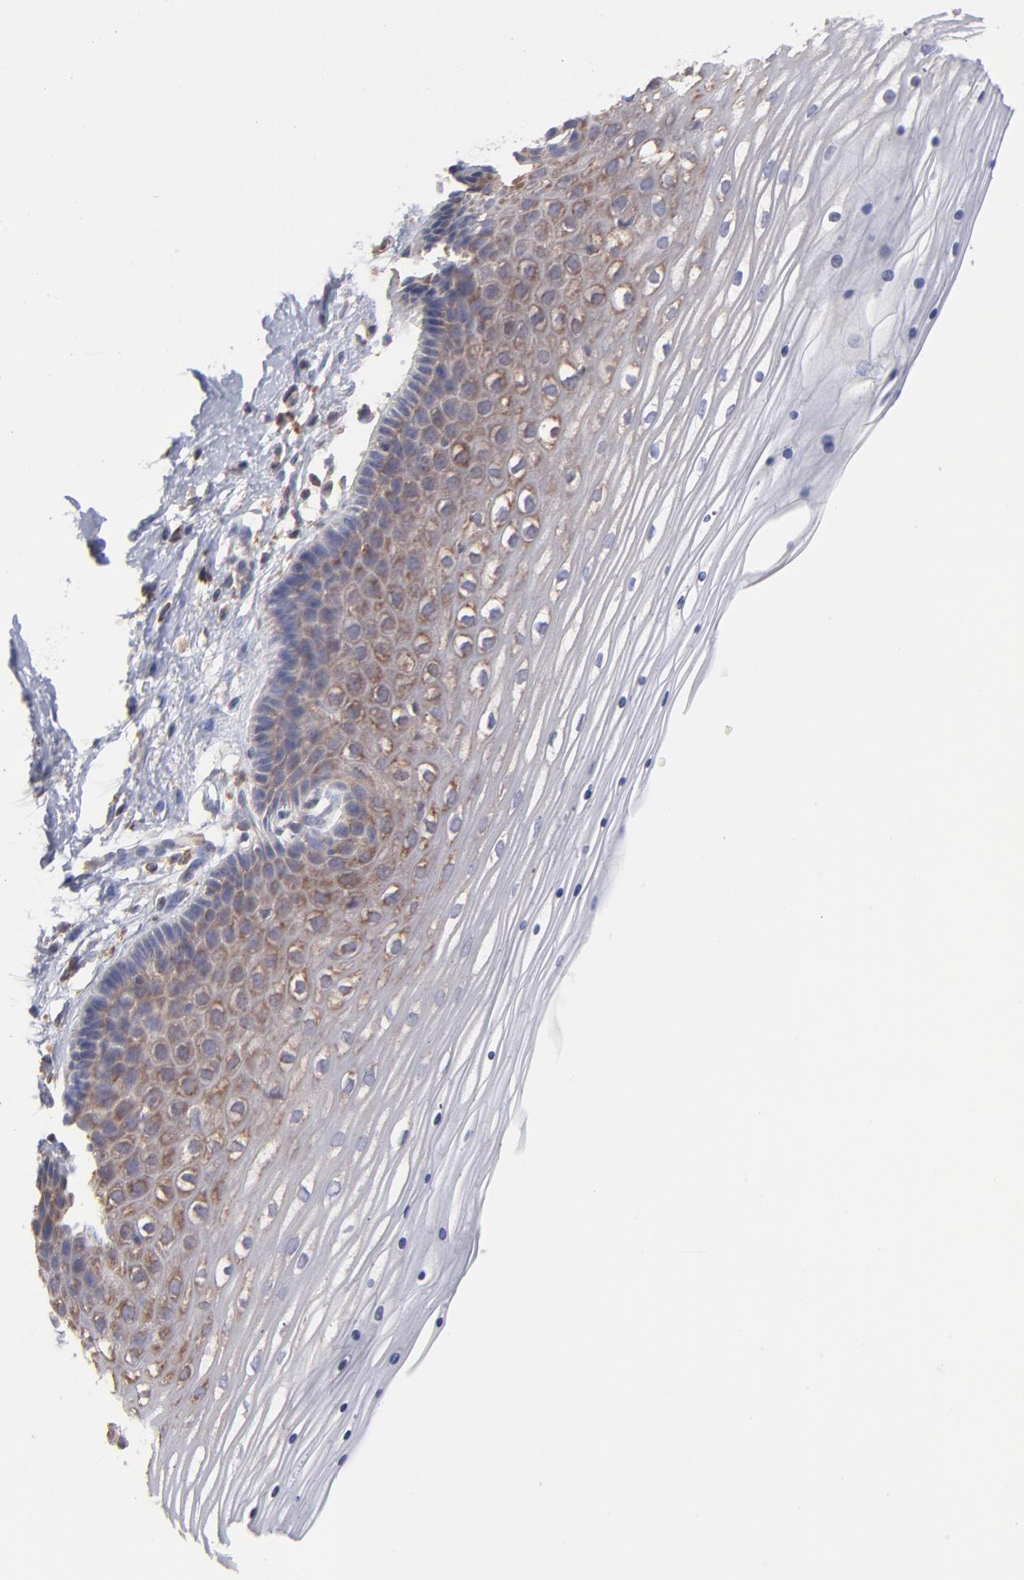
{"staining": {"intensity": "weak", "quantity": "25%-75%", "location": "cytoplasmic/membranous"}, "tissue": "cervix", "cell_type": "Glandular cells", "image_type": "normal", "snomed": [{"axis": "morphology", "description": "Normal tissue, NOS"}, {"axis": "topography", "description": "Cervix"}], "caption": "This micrograph reveals normal cervix stained with immunohistochemistry to label a protein in brown. The cytoplasmic/membranous of glandular cells show weak positivity for the protein. Nuclei are counter-stained blue.", "gene": "MAPRE1", "patient": {"sex": "female", "age": 39}}